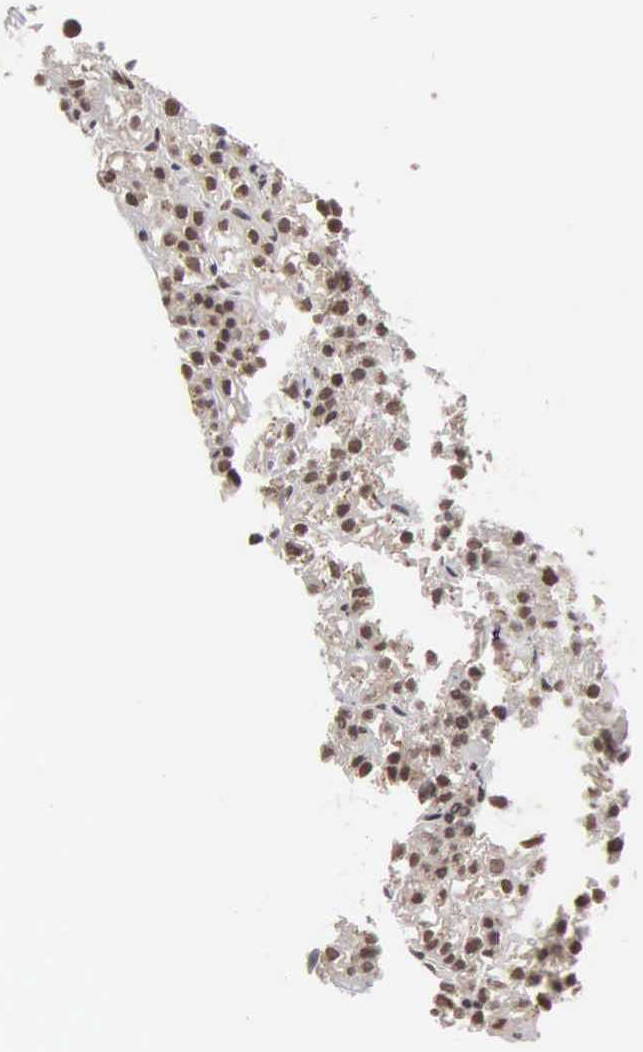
{"staining": {"intensity": "strong", "quantity": ">75%", "location": "cytoplasmic/membranous,nuclear"}, "tissue": "parathyroid gland", "cell_type": "Glandular cells", "image_type": "normal", "snomed": [{"axis": "morphology", "description": "Normal tissue, NOS"}, {"axis": "topography", "description": "Parathyroid gland"}], "caption": "Immunohistochemistry staining of unremarkable parathyroid gland, which reveals high levels of strong cytoplasmic/membranous,nuclear staining in approximately >75% of glandular cells indicating strong cytoplasmic/membranous,nuclear protein staining. The staining was performed using DAB (brown) for protein detection and nuclei were counterstained in hematoxylin (blue).", "gene": "GTF2A1", "patient": {"sex": "male", "age": 71}}